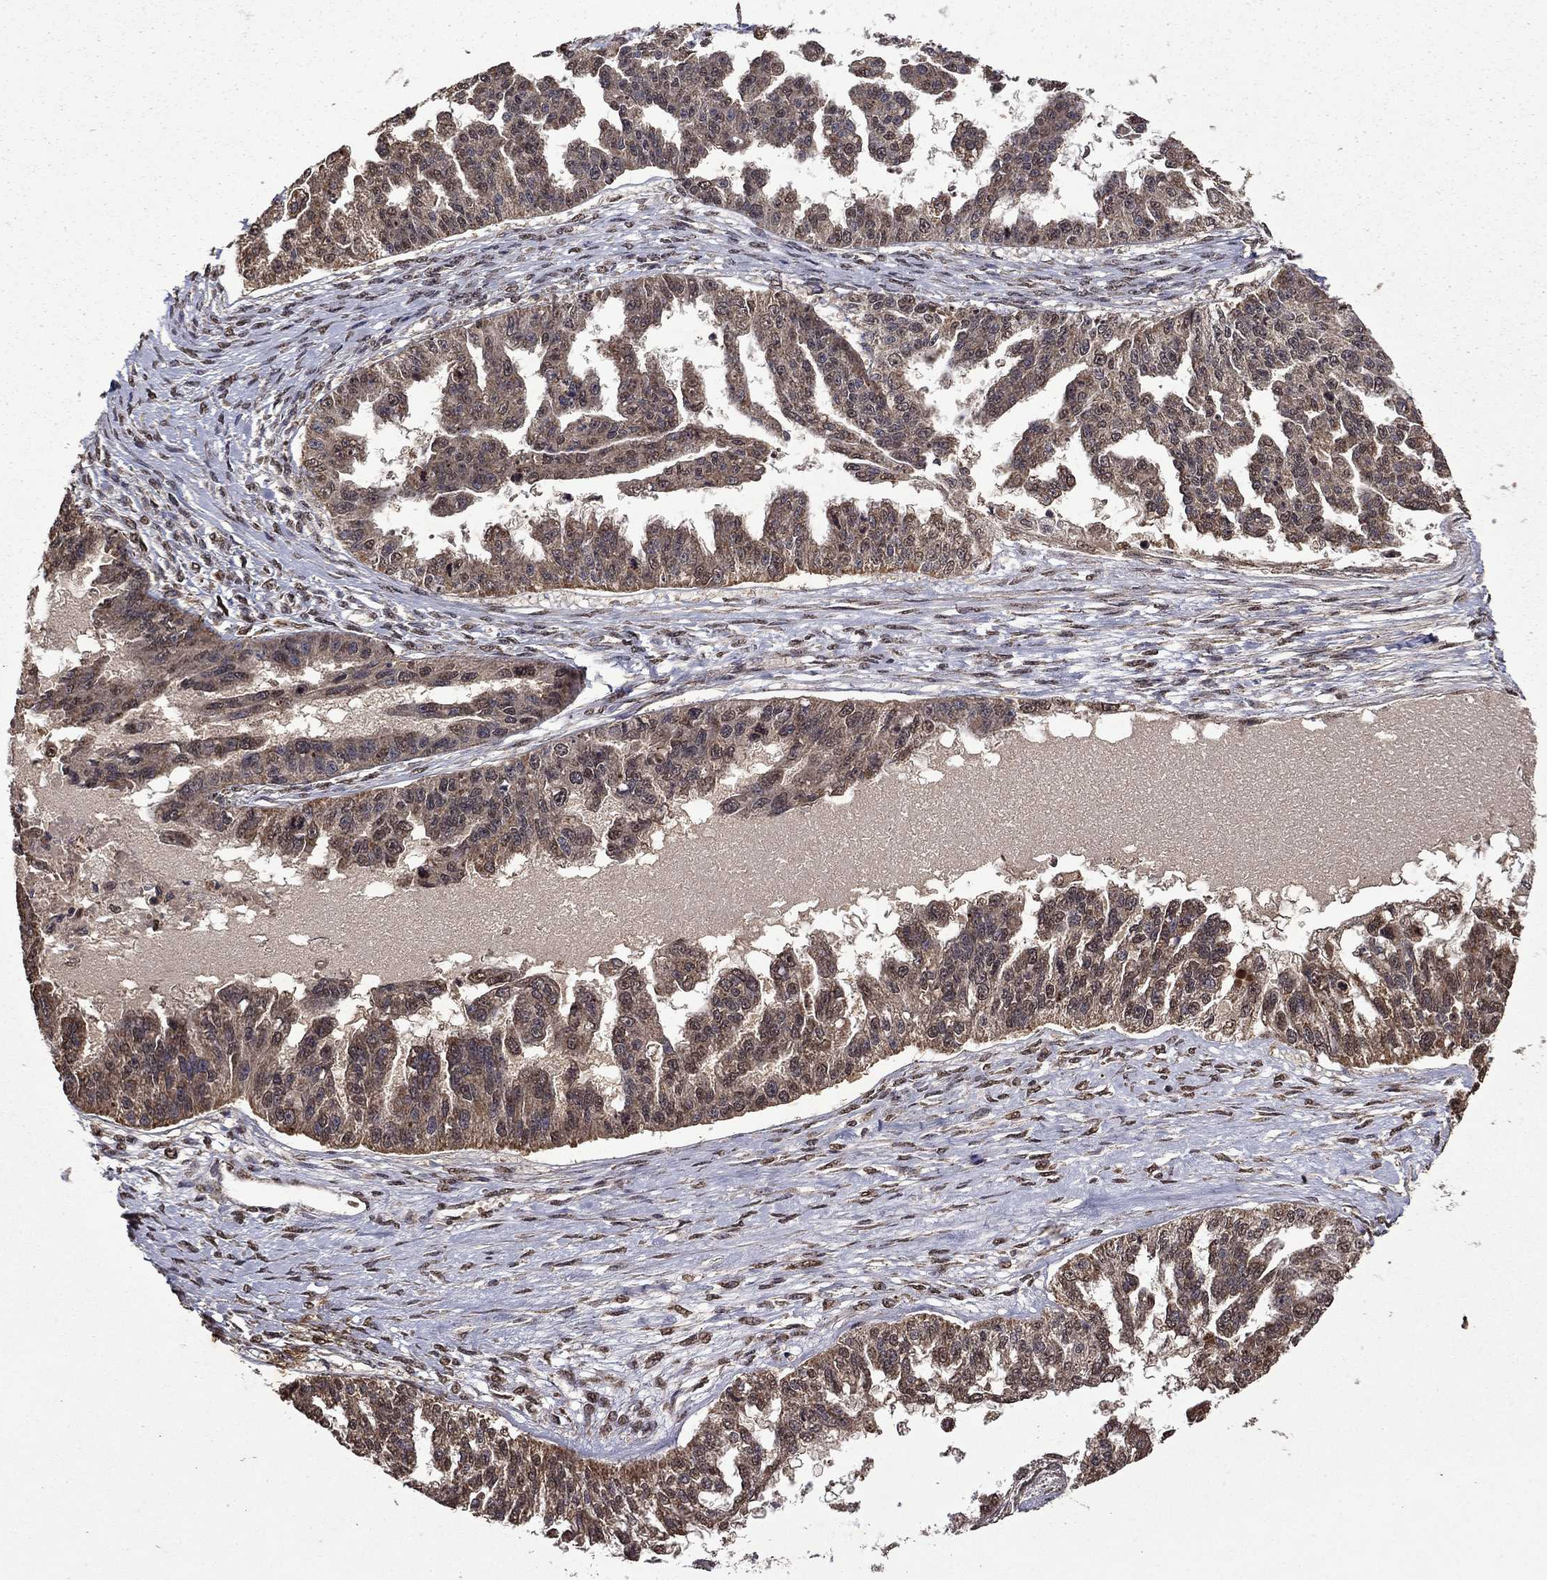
{"staining": {"intensity": "moderate", "quantity": ">75%", "location": "cytoplasmic/membranous"}, "tissue": "ovarian cancer", "cell_type": "Tumor cells", "image_type": "cancer", "snomed": [{"axis": "morphology", "description": "Cystadenocarcinoma, serous, NOS"}, {"axis": "topography", "description": "Ovary"}], "caption": "Immunohistochemical staining of ovarian cancer (serous cystadenocarcinoma) exhibits medium levels of moderate cytoplasmic/membranous protein staining in about >75% of tumor cells.", "gene": "ITM2B", "patient": {"sex": "female", "age": 58}}